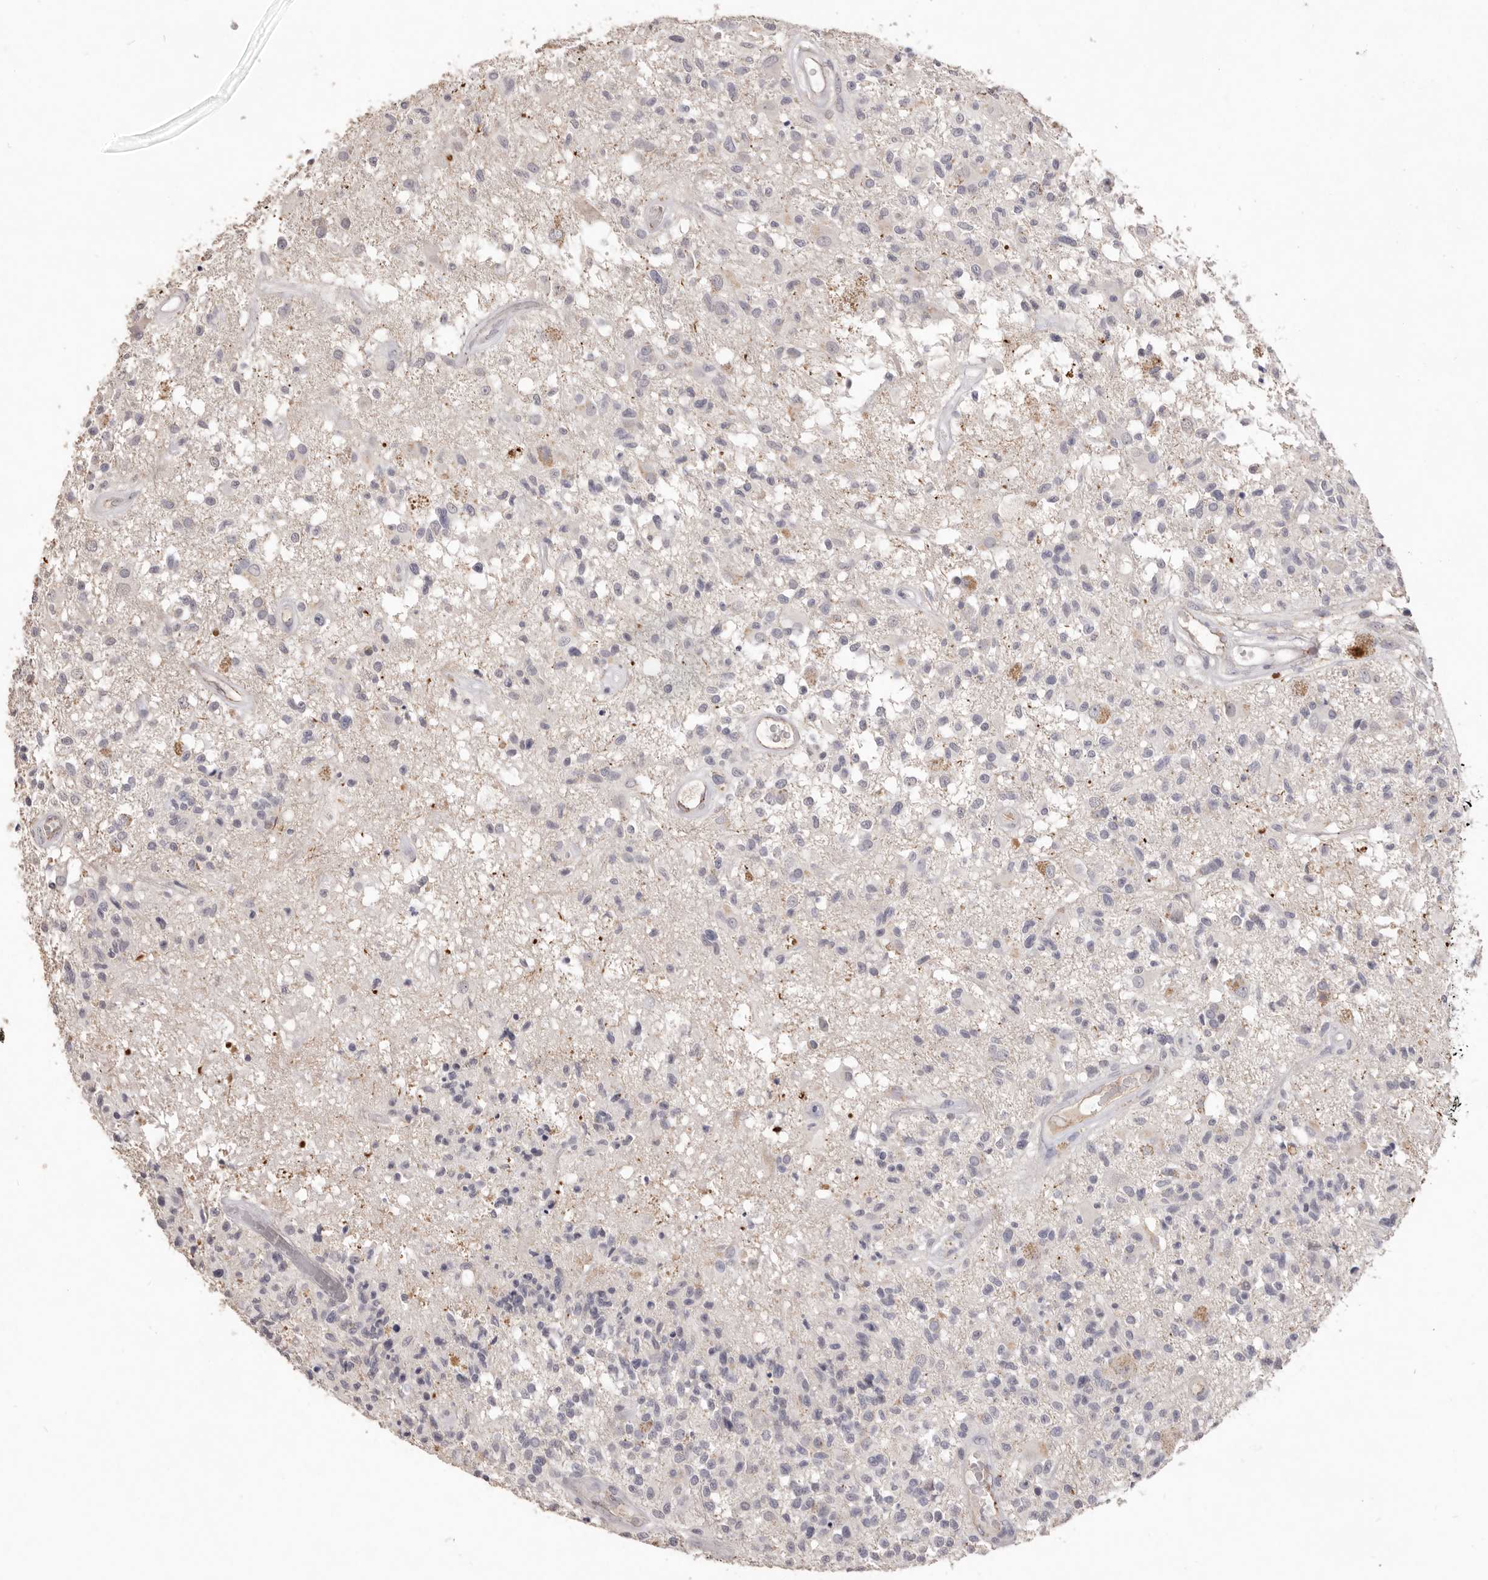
{"staining": {"intensity": "negative", "quantity": "none", "location": "none"}, "tissue": "glioma", "cell_type": "Tumor cells", "image_type": "cancer", "snomed": [{"axis": "morphology", "description": "Glioma, malignant, High grade"}, {"axis": "morphology", "description": "Glioblastoma, NOS"}, {"axis": "topography", "description": "Brain"}], "caption": "The micrograph displays no significant staining in tumor cells of glioma.", "gene": "ZYG11B", "patient": {"sex": "male", "age": 60}}